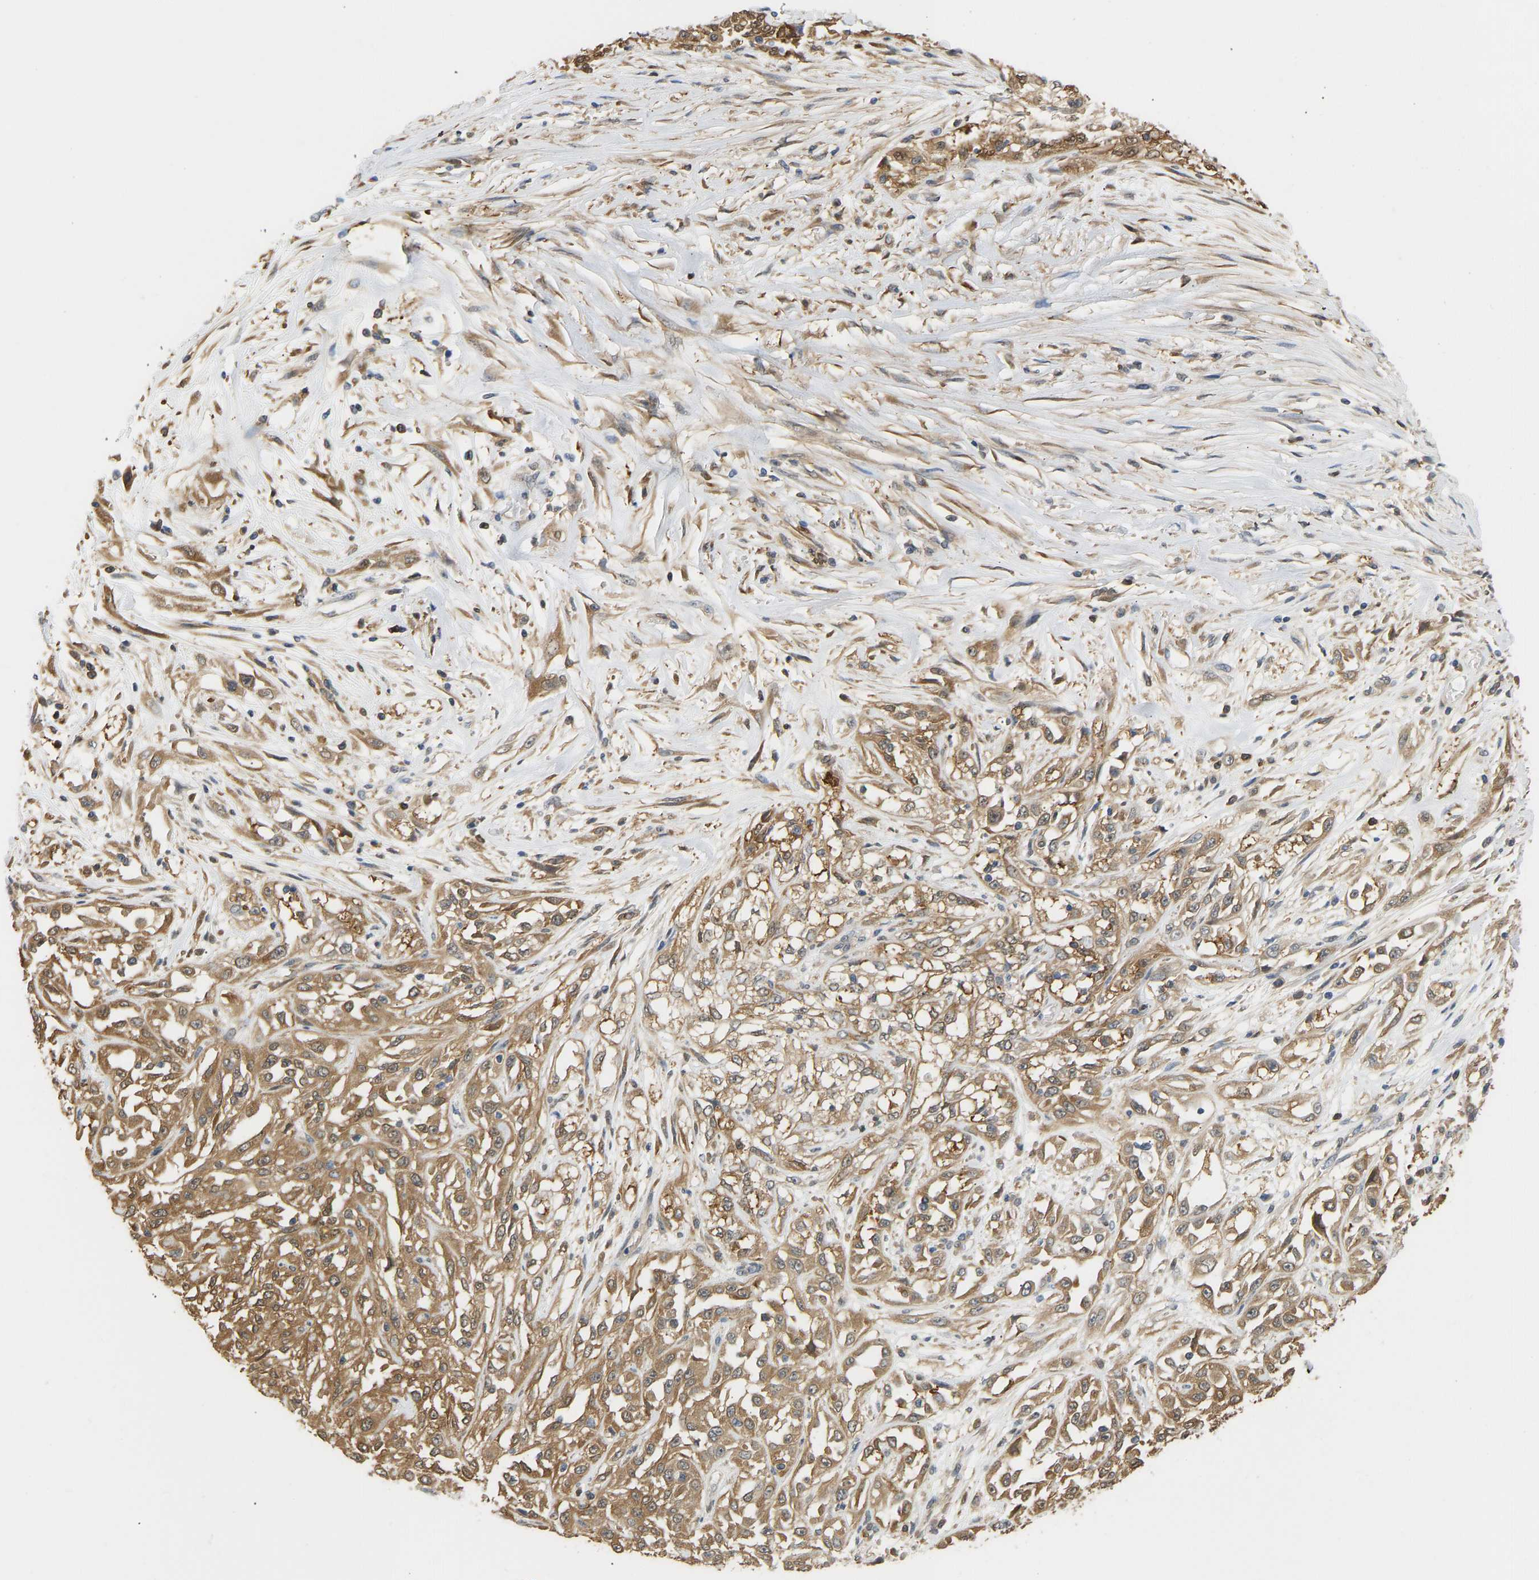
{"staining": {"intensity": "moderate", "quantity": ">75%", "location": "cytoplasmic/membranous"}, "tissue": "skin cancer", "cell_type": "Tumor cells", "image_type": "cancer", "snomed": [{"axis": "morphology", "description": "Squamous cell carcinoma, NOS"}, {"axis": "morphology", "description": "Squamous cell carcinoma, metastatic, NOS"}, {"axis": "topography", "description": "Skin"}, {"axis": "topography", "description": "Lymph node"}], "caption": "Human skin cancer (squamous cell carcinoma) stained for a protein (brown) shows moderate cytoplasmic/membranous positive expression in about >75% of tumor cells.", "gene": "ENO1", "patient": {"sex": "male", "age": 75}}